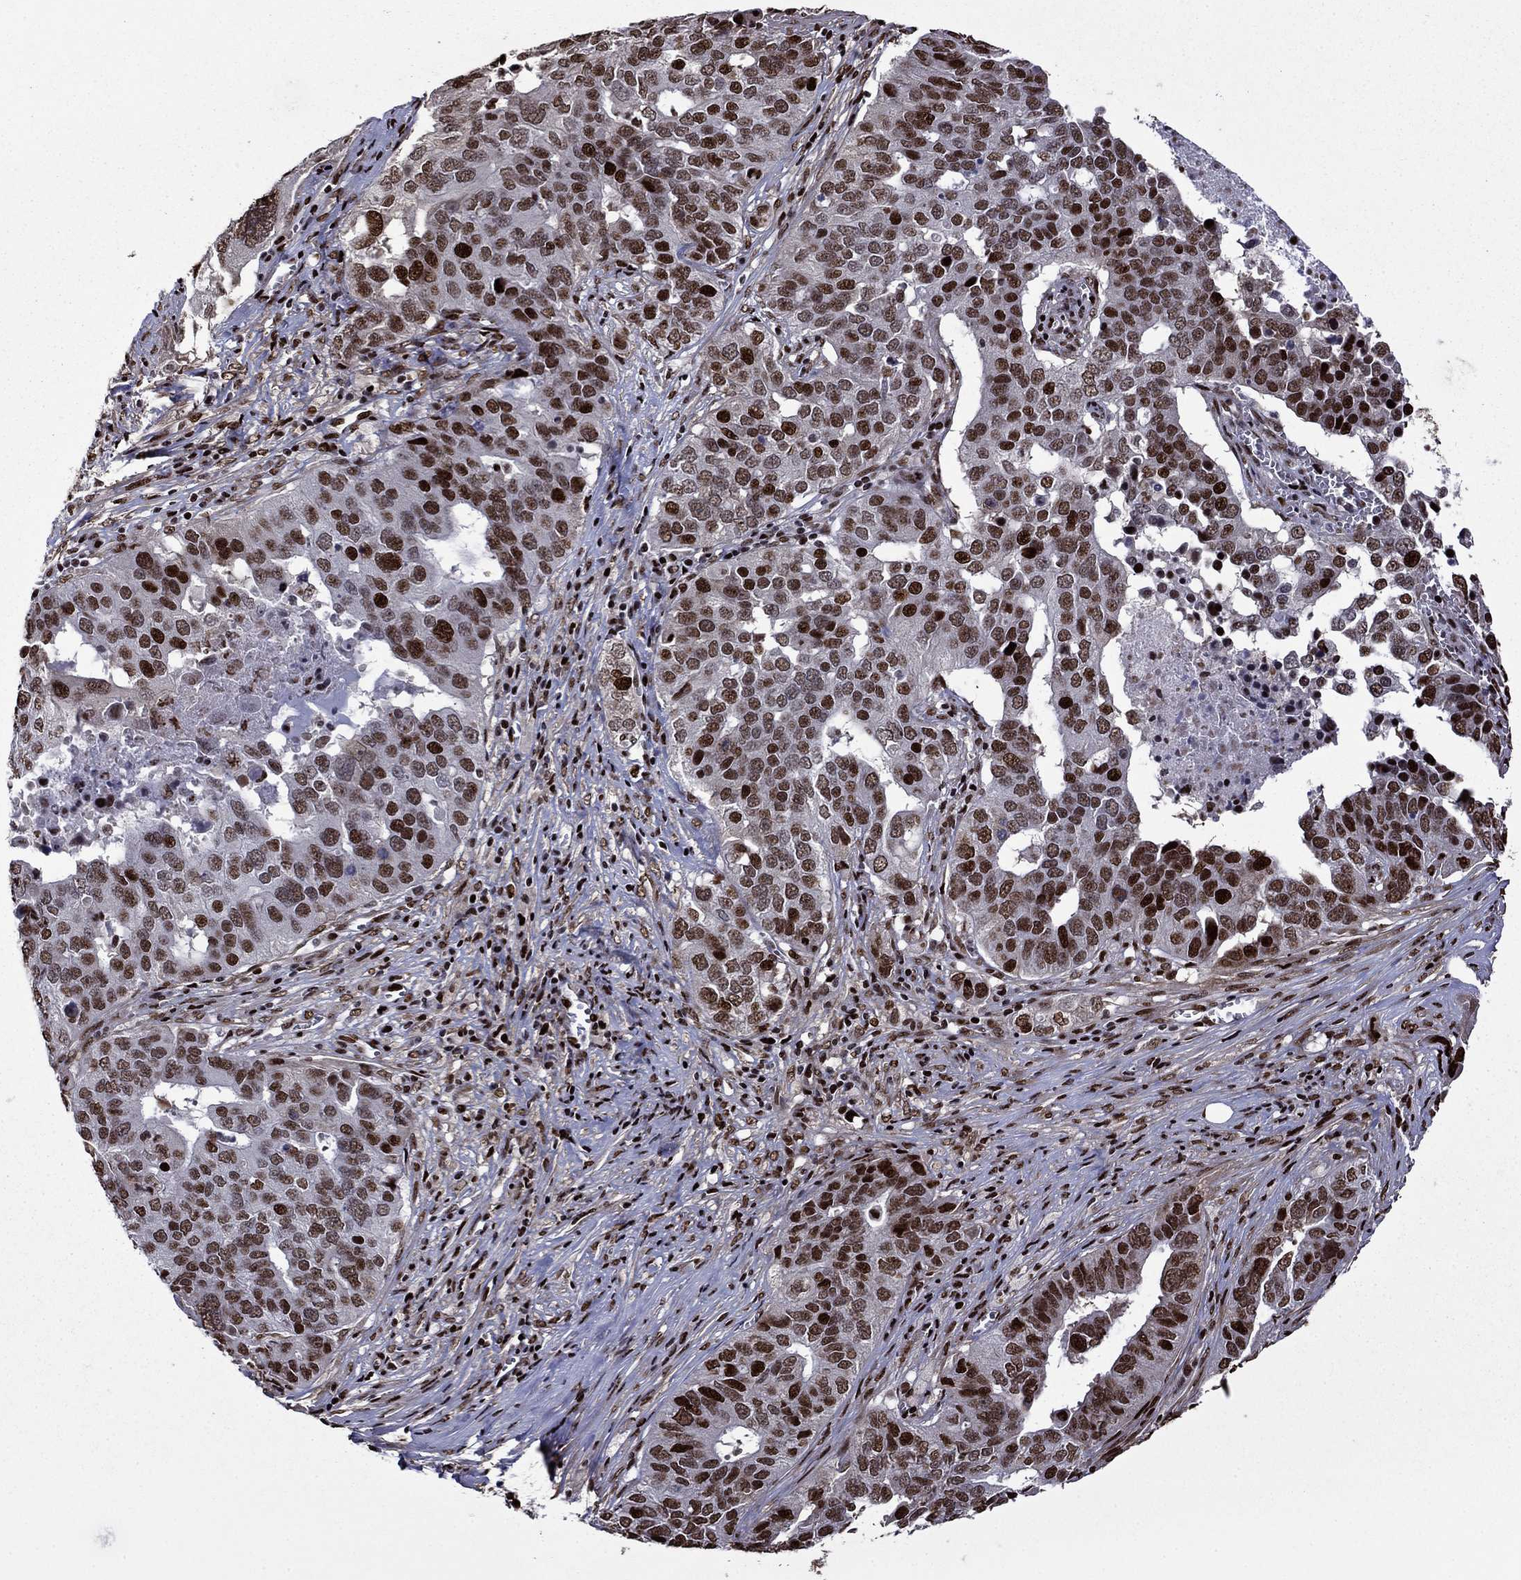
{"staining": {"intensity": "strong", "quantity": "25%-75%", "location": "nuclear"}, "tissue": "ovarian cancer", "cell_type": "Tumor cells", "image_type": "cancer", "snomed": [{"axis": "morphology", "description": "Carcinoma, endometroid"}, {"axis": "topography", "description": "Soft tissue"}, {"axis": "topography", "description": "Ovary"}], "caption": "Protein expression analysis of endometroid carcinoma (ovarian) exhibits strong nuclear expression in approximately 25%-75% of tumor cells.", "gene": "LIMK1", "patient": {"sex": "female", "age": 52}}